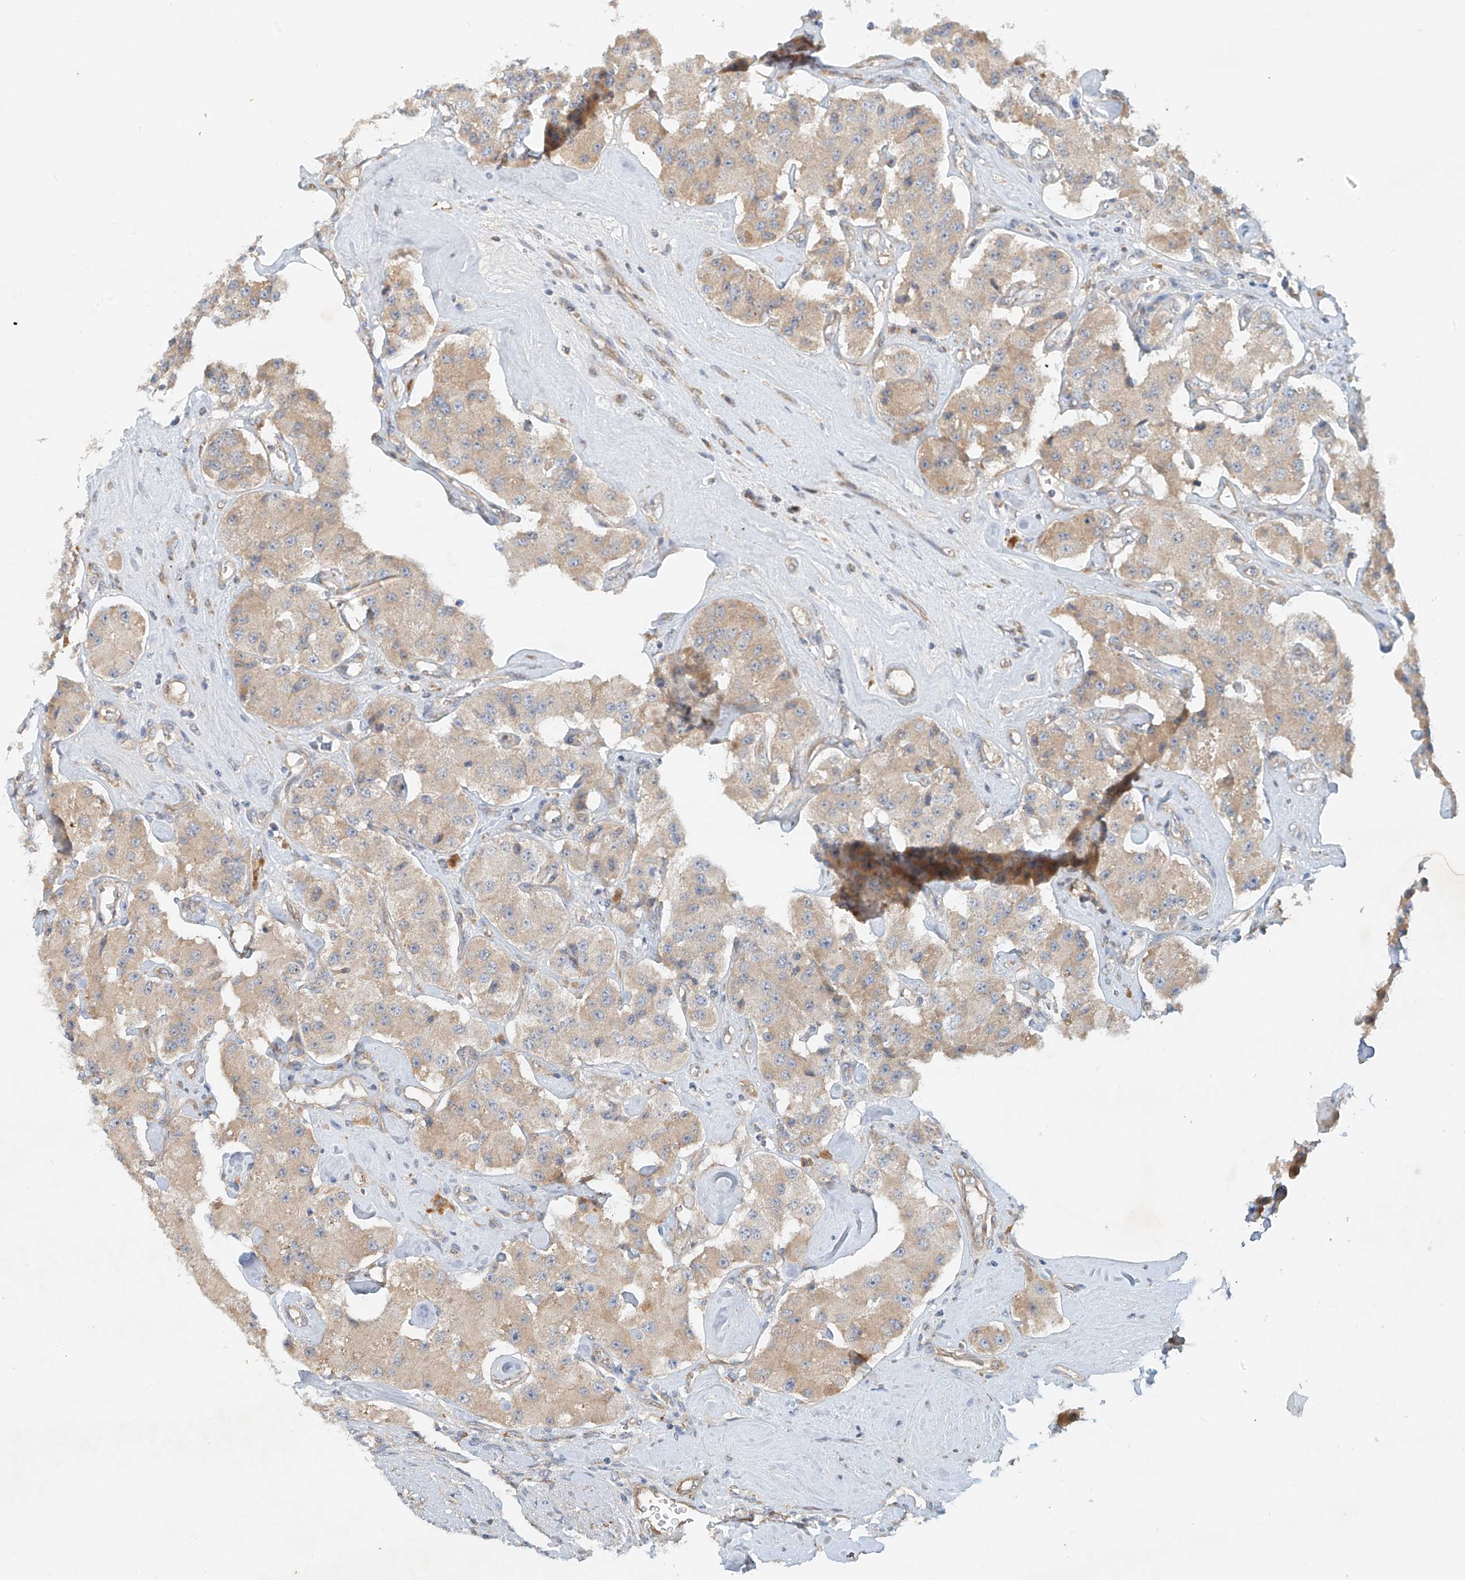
{"staining": {"intensity": "weak", "quantity": ">75%", "location": "cytoplasmic/membranous"}, "tissue": "carcinoid", "cell_type": "Tumor cells", "image_type": "cancer", "snomed": [{"axis": "morphology", "description": "Carcinoid, malignant, NOS"}, {"axis": "topography", "description": "Pancreas"}], "caption": "An immunohistochemistry (IHC) histopathology image of tumor tissue is shown. Protein staining in brown labels weak cytoplasmic/membranous positivity in carcinoid (malignant) within tumor cells.", "gene": "LYRM9", "patient": {"sex": "male", "age": 41}}